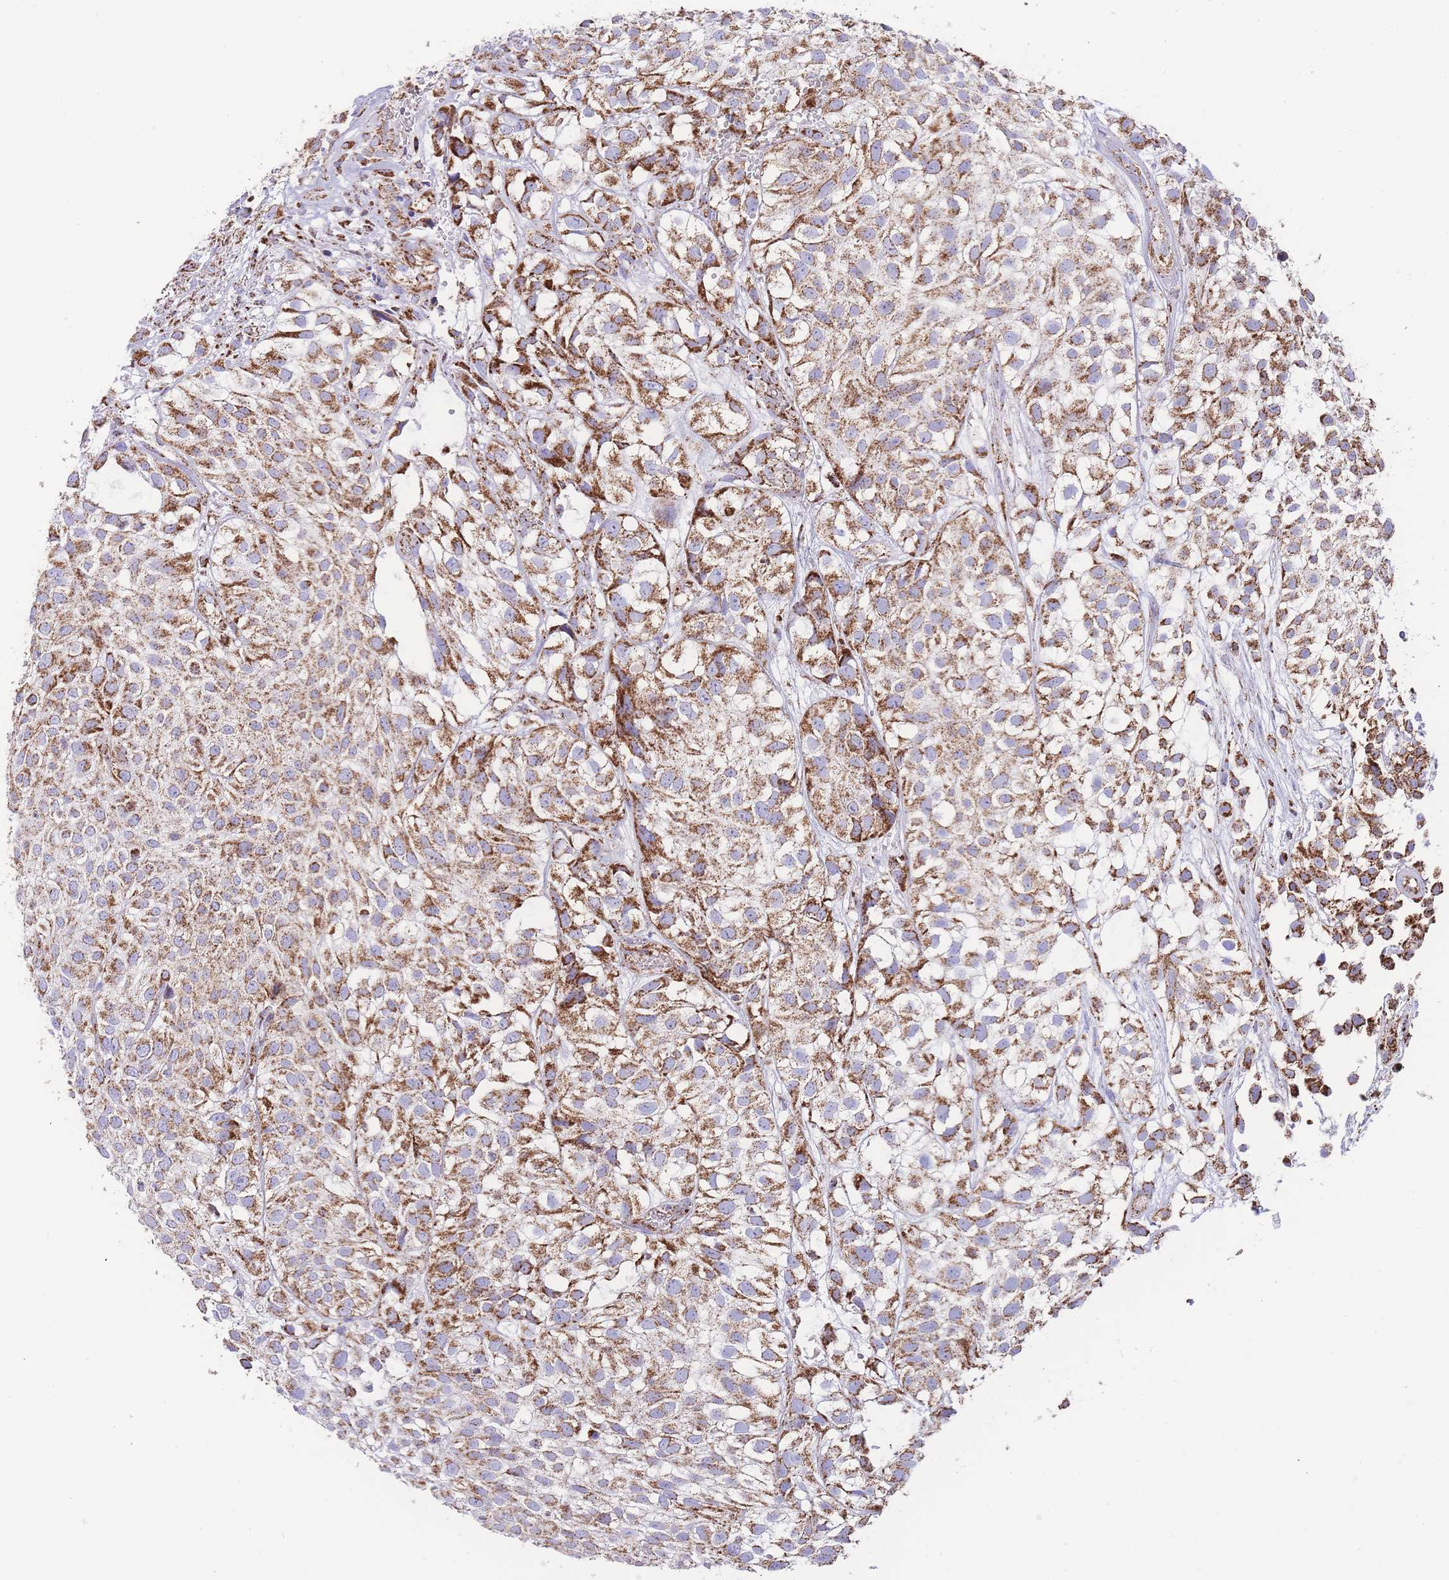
{"staining": {"intensity": "strong", "quantity": ">75%", "location": "cytoplasmic/membranous"}, "tissue": "urothelial cancer", "cell_type": "Tumor cells", "image_type": "cancer", "snomed": [{"axis": "morphology", "description": "Urothelial carcinoma, High grade"}, {"axis": "topography", "description": "Urinary bladder"}], "caption": "This photomicrograph shows immunohistochemistry (IHC) staining of human high-grade urothelial carcinoma, with high strong cytoplasmic/membranous expression in approximately >75% of tumor cells.", "gene": "GSTM1", "patient": {"sex": "male", "age": 56}}